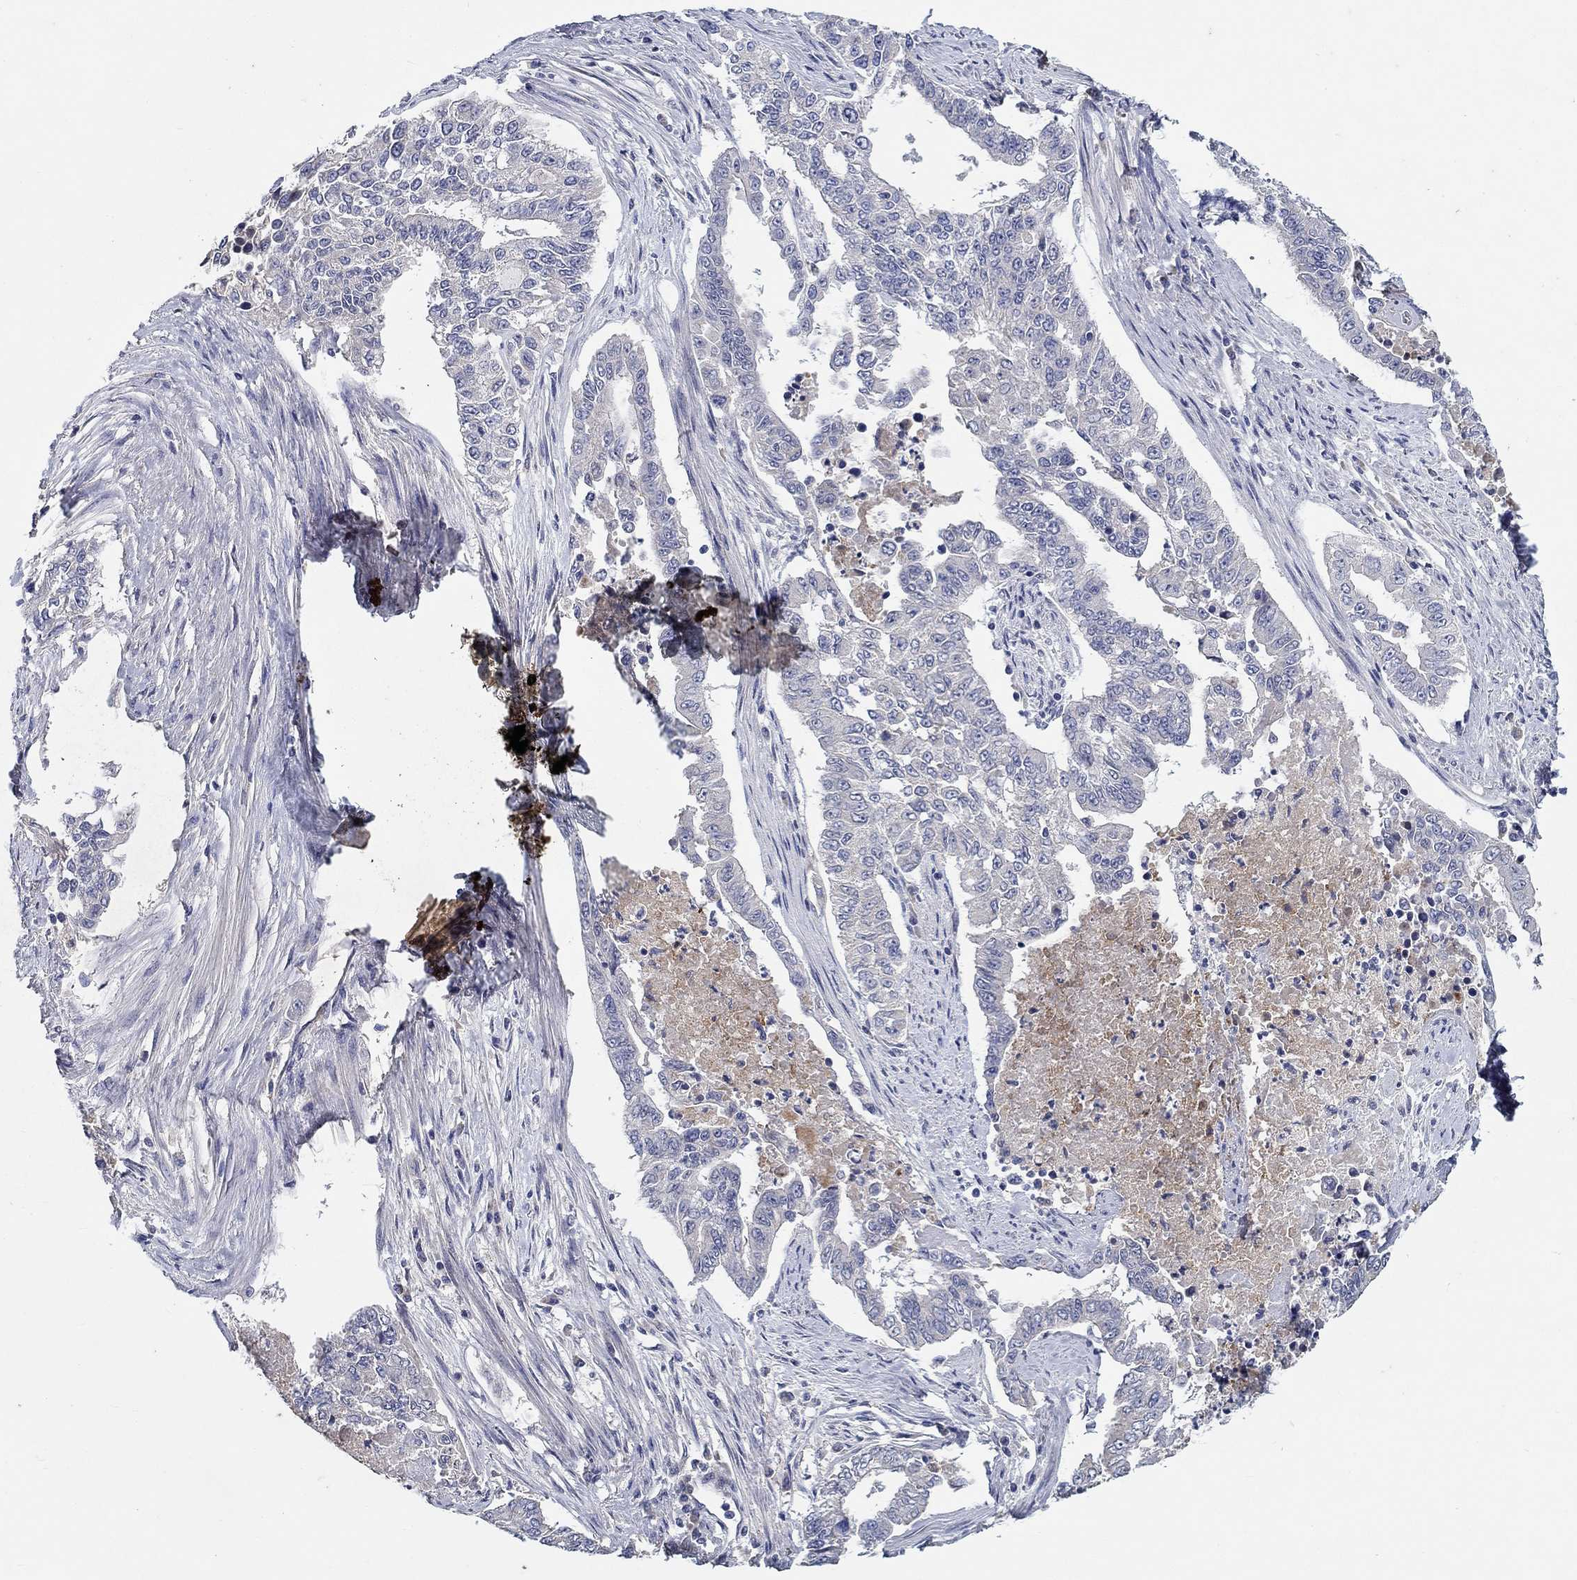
{"staining": {"intensity": "negative", "quantity": "none", "location": "none"}, "tissue": "endometrial cancer", "cell_type": "Tumor cells", "image_type": "cancer", "snomed": [{"axis": "morphology", "description": "Adenocarcinoma, NOS"}, {"axis": "topography", "description": "Uterus"}], "caption": "Micrograph shows no significant protein expression in tumor cells of adenocarcinoma (endometrial). The staining is performed using DAB brown chromogen with nuclei counter-stained in using hematoxylin.", "gene": "PROZ", "patient": {"sex": "female", "age": 59}}